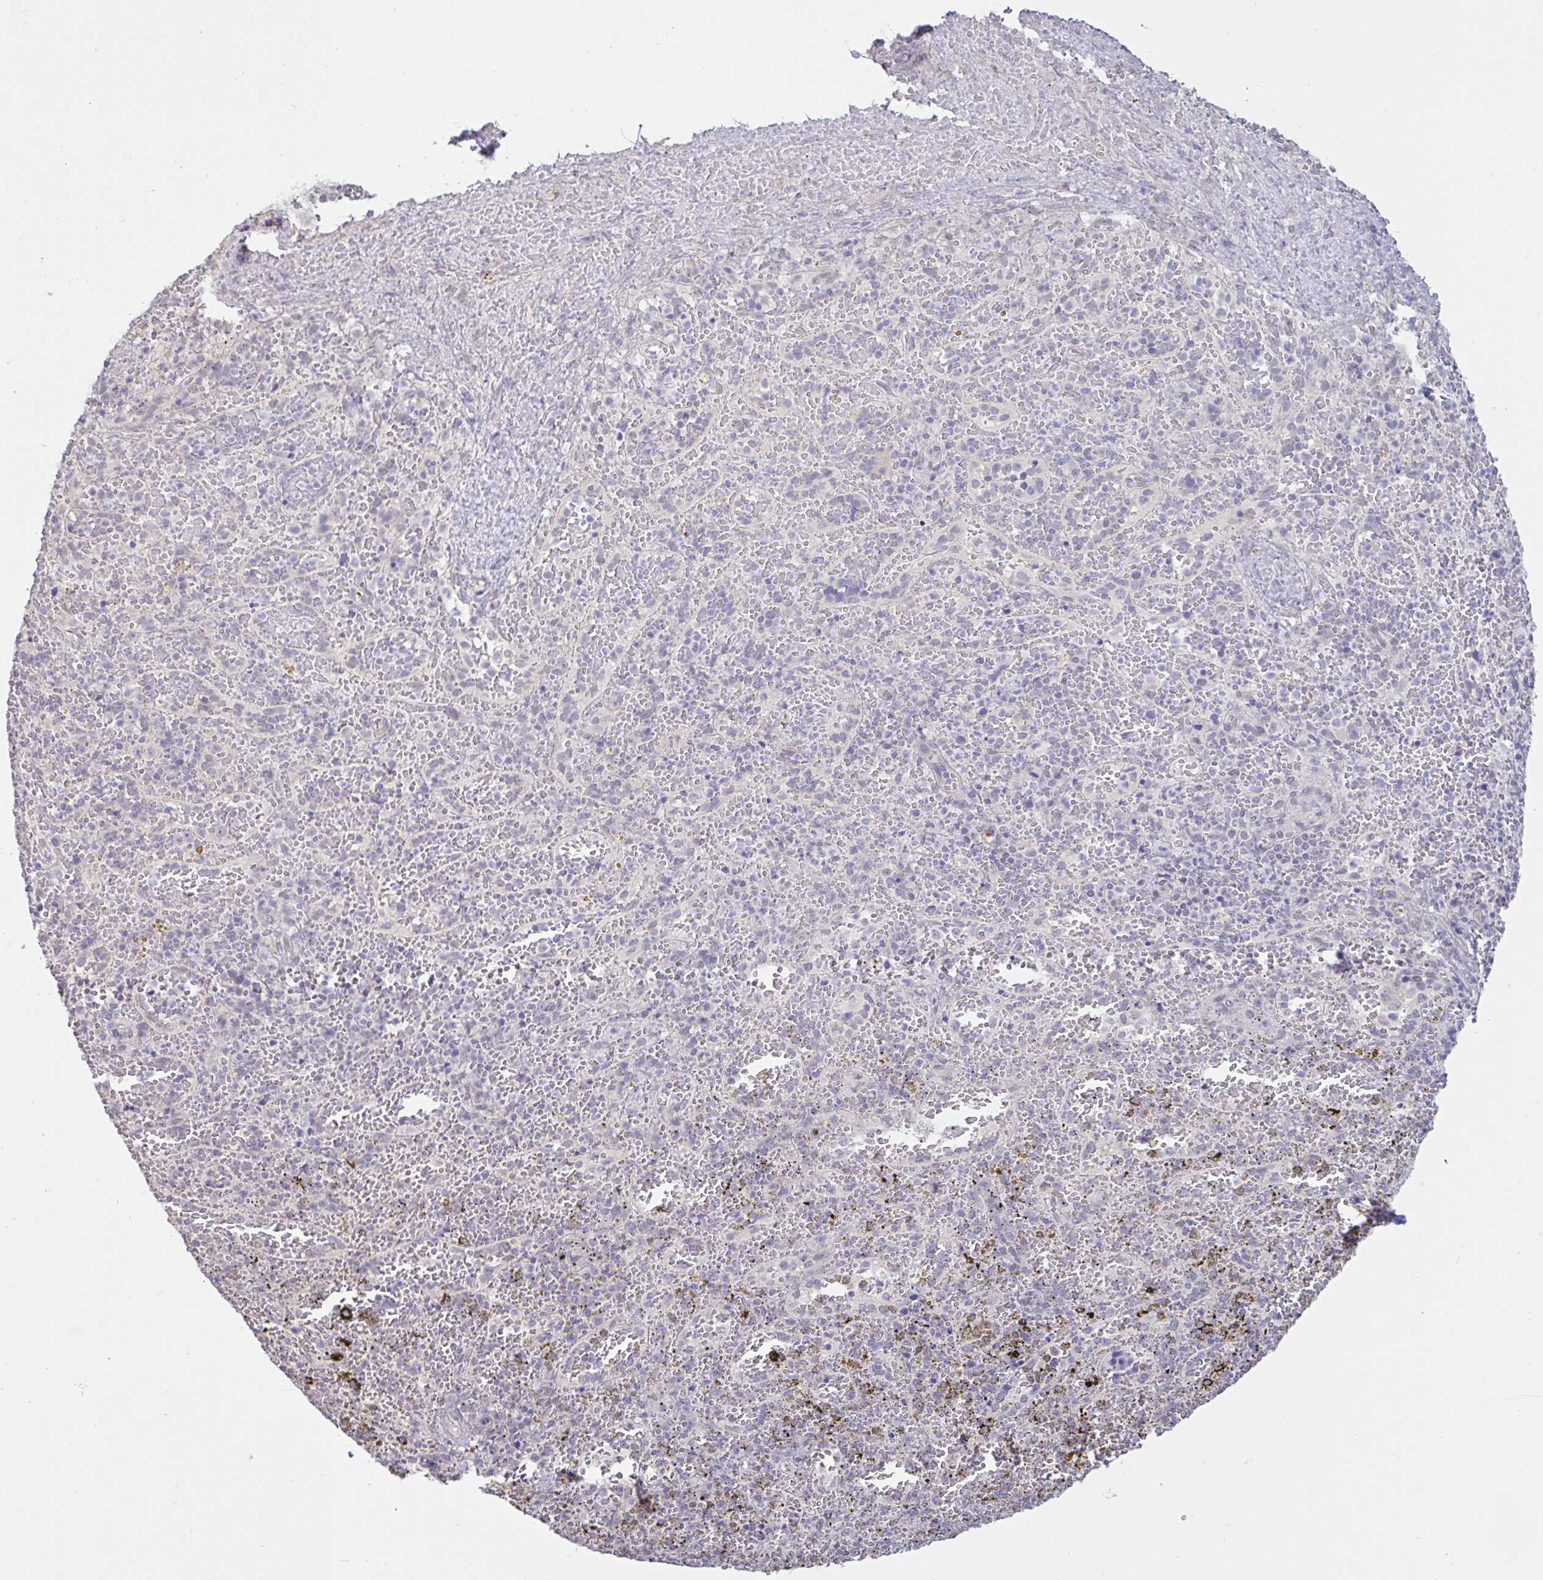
{"staining": {"intensity": "negative", "quantity": "none", "location": "none"}, "tissue": "spleen", "cell_type": "Cells in red pulp", "image_type": "normal", "snomed": [{"axis": "morphology", "description": "Normal tissue, NOS"}, {"axis": "topography", "description": "Spleen"}], "caption": "Histopathology image shows no significant protein staining in cells in red pulp of unremarkable spleen. (Immunohistochemistry (ihc), brightfield microscopy, high magnification).", "gene": "HYPK", "patient": {"sex": "female", "age": 50}}